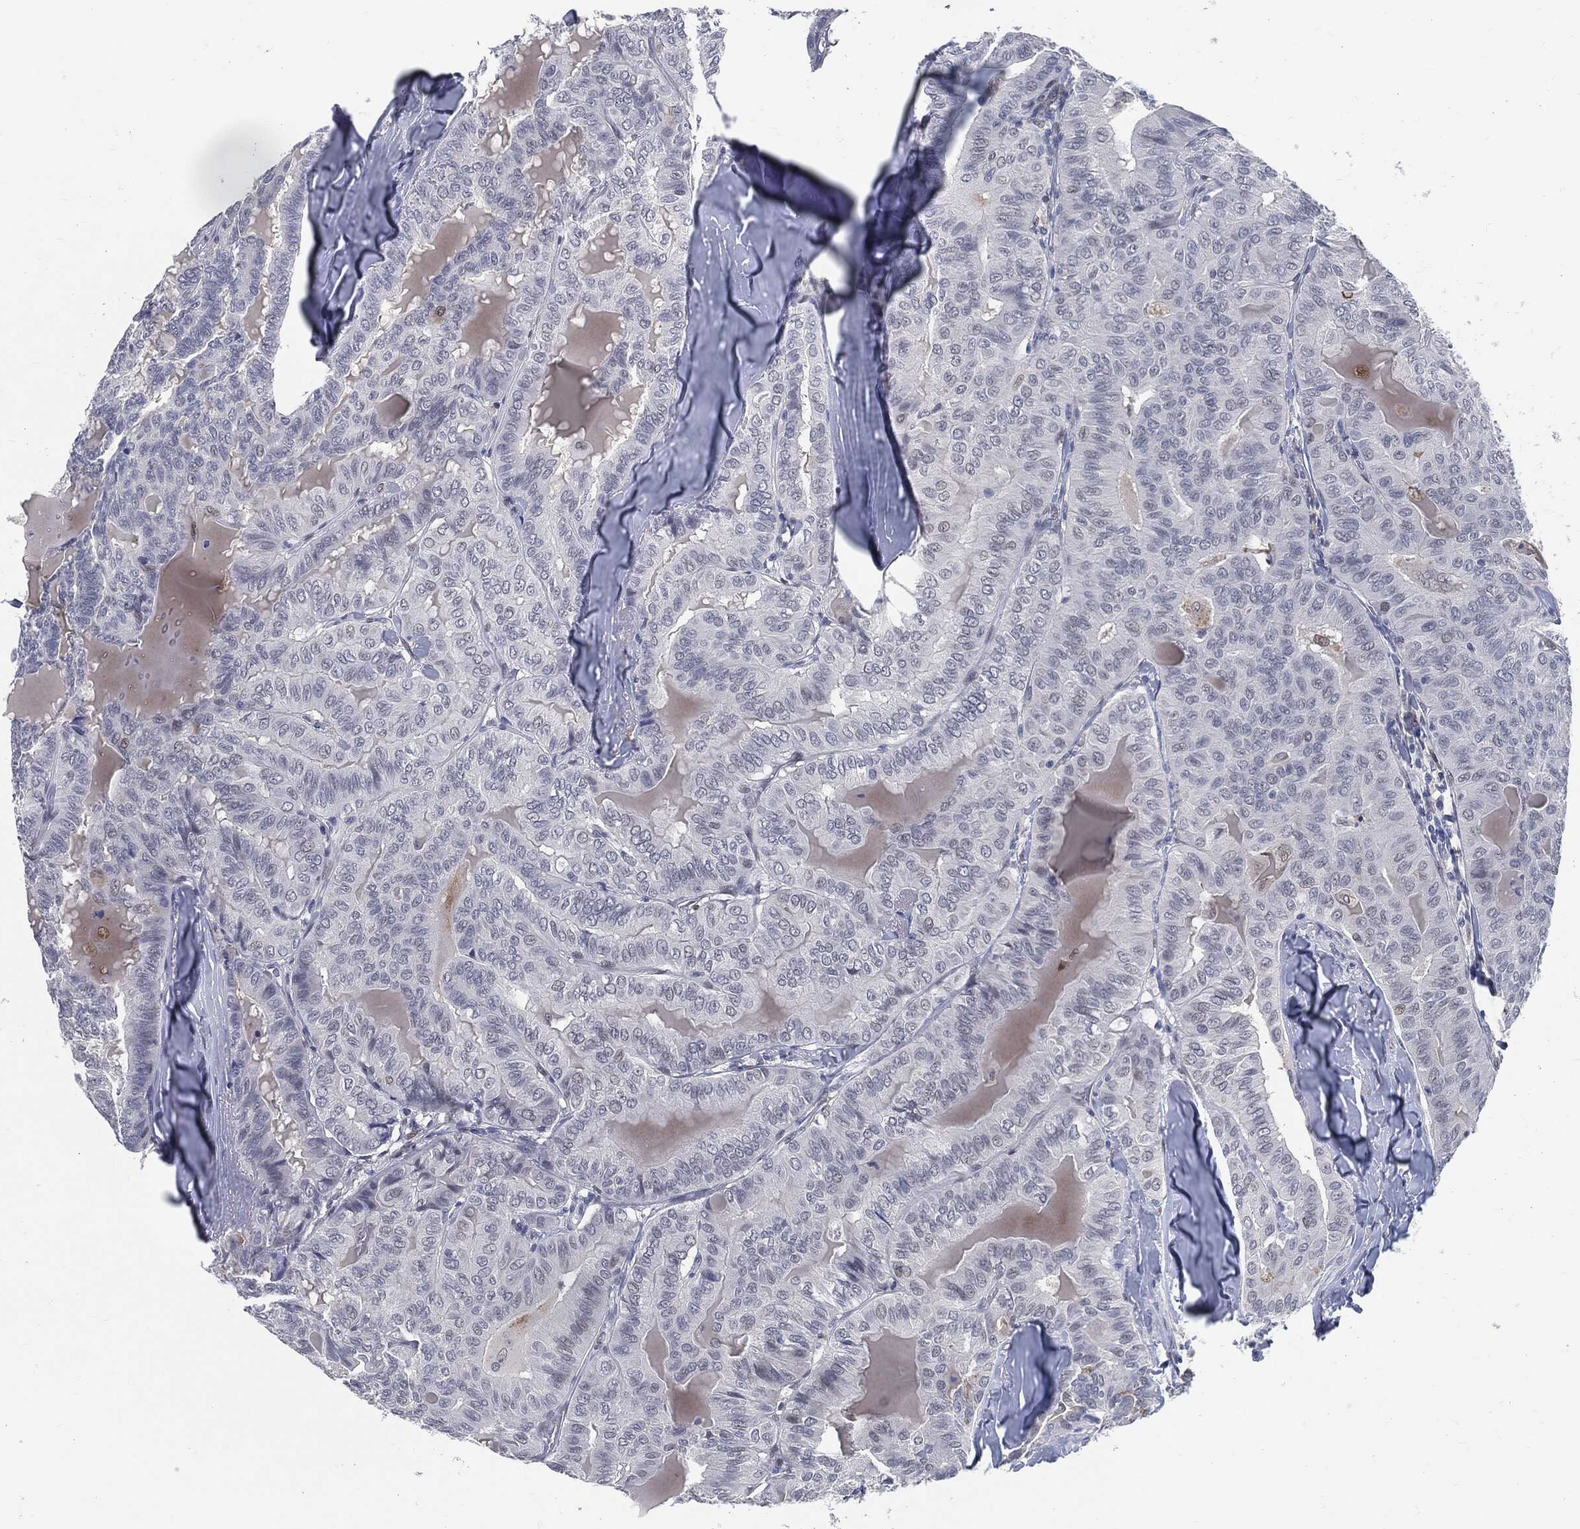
{"staining": {"intensity": "negative", "quantity": "none", "location": "none"}, "tissue": "thyroid cancer", "cell_type": "Tumor cells", "image_type": "cancer", "snomed": [{"axis": "morphology", "description": "Papillary adenocarcinoma, NOS"}, {"axis": "topography", "description": "Thyroid gland"}], "caption": "This is a photomicrograph of IHC staining of thyroid cancer (papillary adenocarcinoma), which shows no staining in tumor cells.", "gene": "PROM1", "patient": {"sex": "female", "age": 68}}